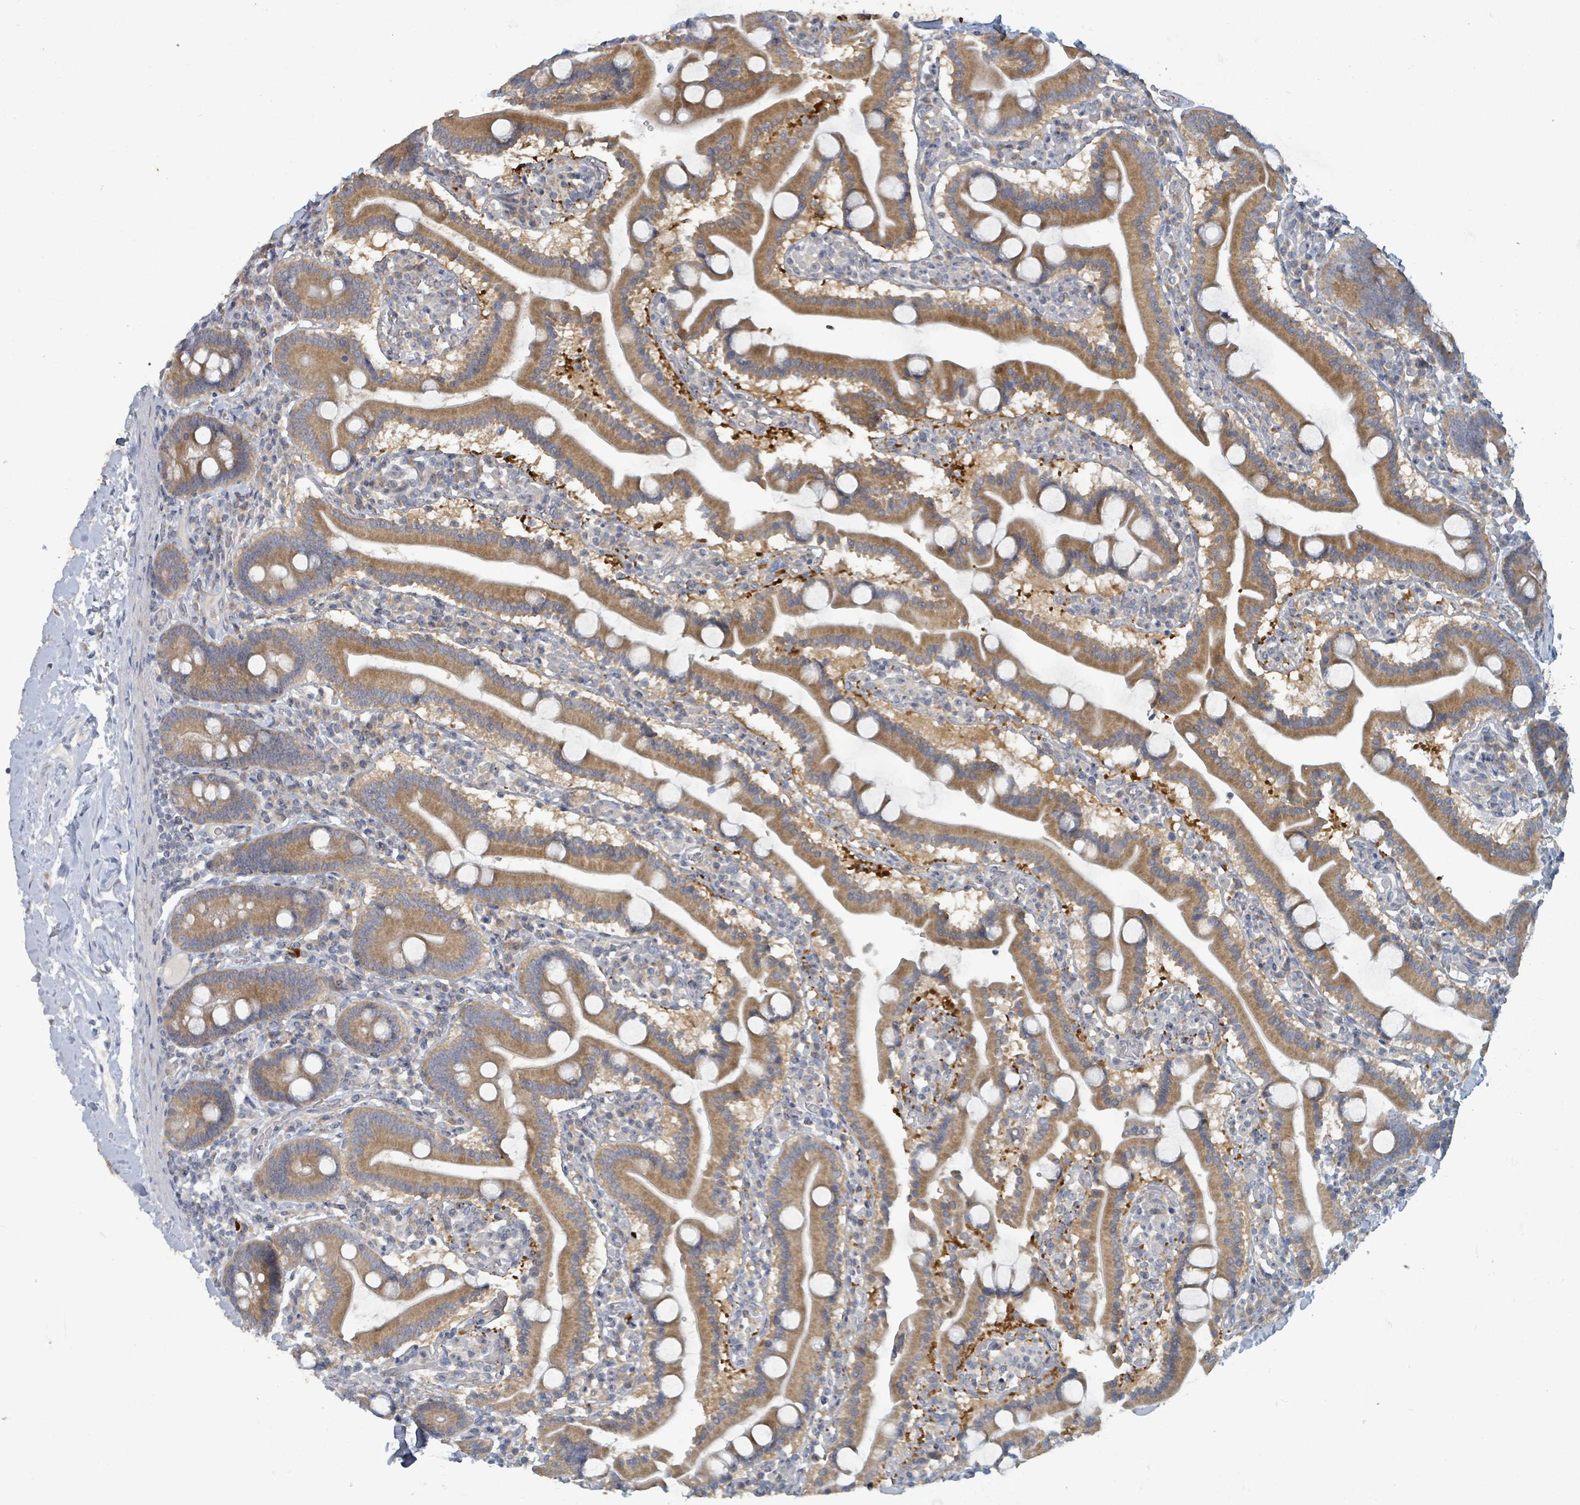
{"staining": {"intensity": "strong", "quantity": "25%-75%", "location": "cytoplasmic/membranous"}, "tissue": "duodenum", "cell_type": "Glandular cells", "image_type": "normal", "snomed": [{"axis": "morphology", "description": "Normal tissue, NOS"}, {"axis": "topography", "description": "Duodenum"}], "caption": "Unremarkable duodenum reveals strong cytoplasmic/membranous positivity in approximately 25%-75% of glandular cells, visualized by immunohistochemistry.", "gene": "RPL32", "patient": {"sex": "male", "age": 55}}